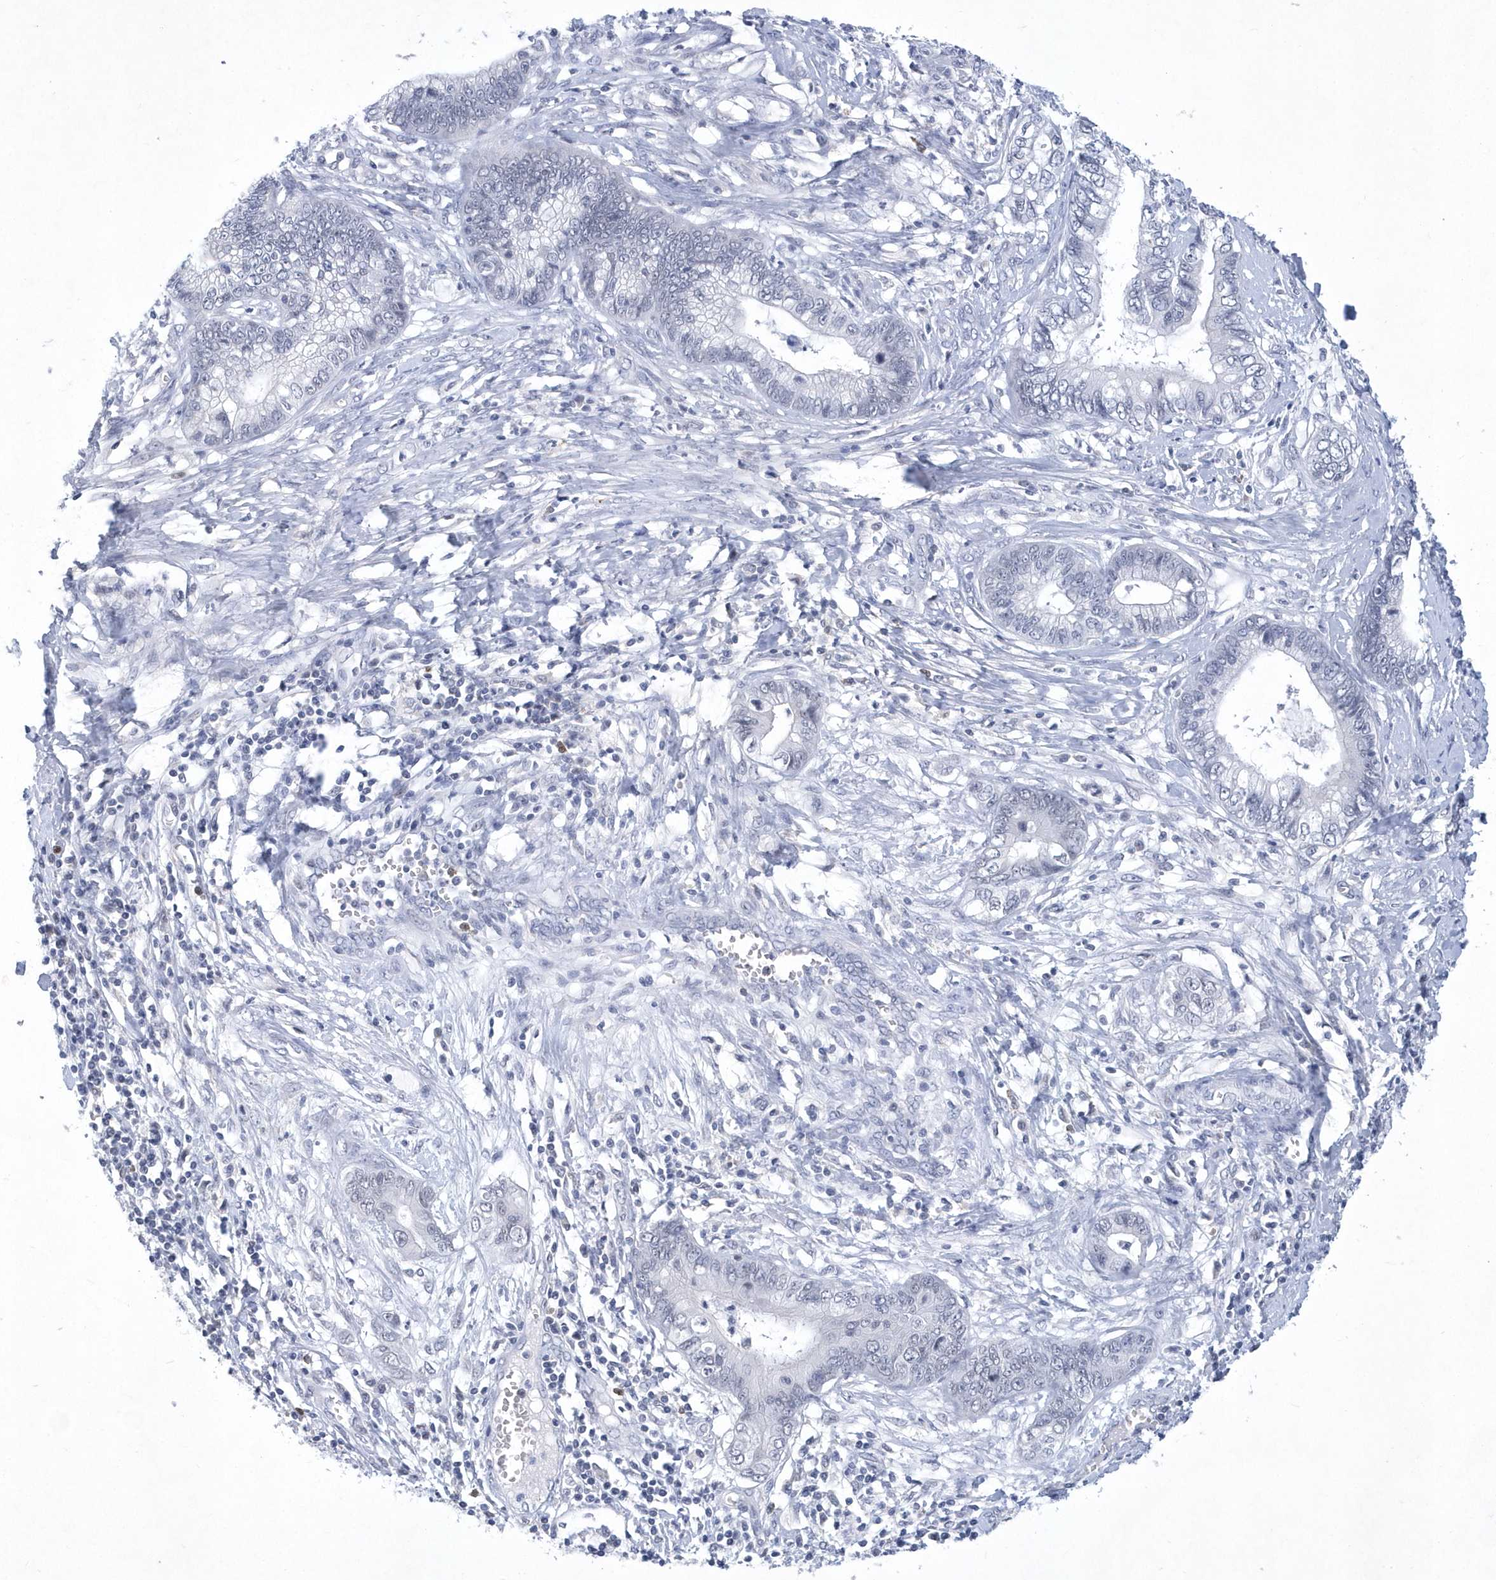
{"staining": {"intensity": "negative", "quantity": "none", "location": "none"}, "tissue": "cervical cancer", "cell_type": "Tumor cells", "image_type": "cancer", "snomed": [{"axis": "morphology", "description": "Adenocarcinoma, NOS"}, {"axis": "topography", "description": "Cervix"}], "caption": "This photomicrograph is of cervical cancer (adenocarcinoma) stained with IHC to label a protein in brown with the nuclei are counter-stained blue. There is no staining in tumor cells.", "gene": "SRGAP3", "patient": {"sex": "female", "age": 44}}